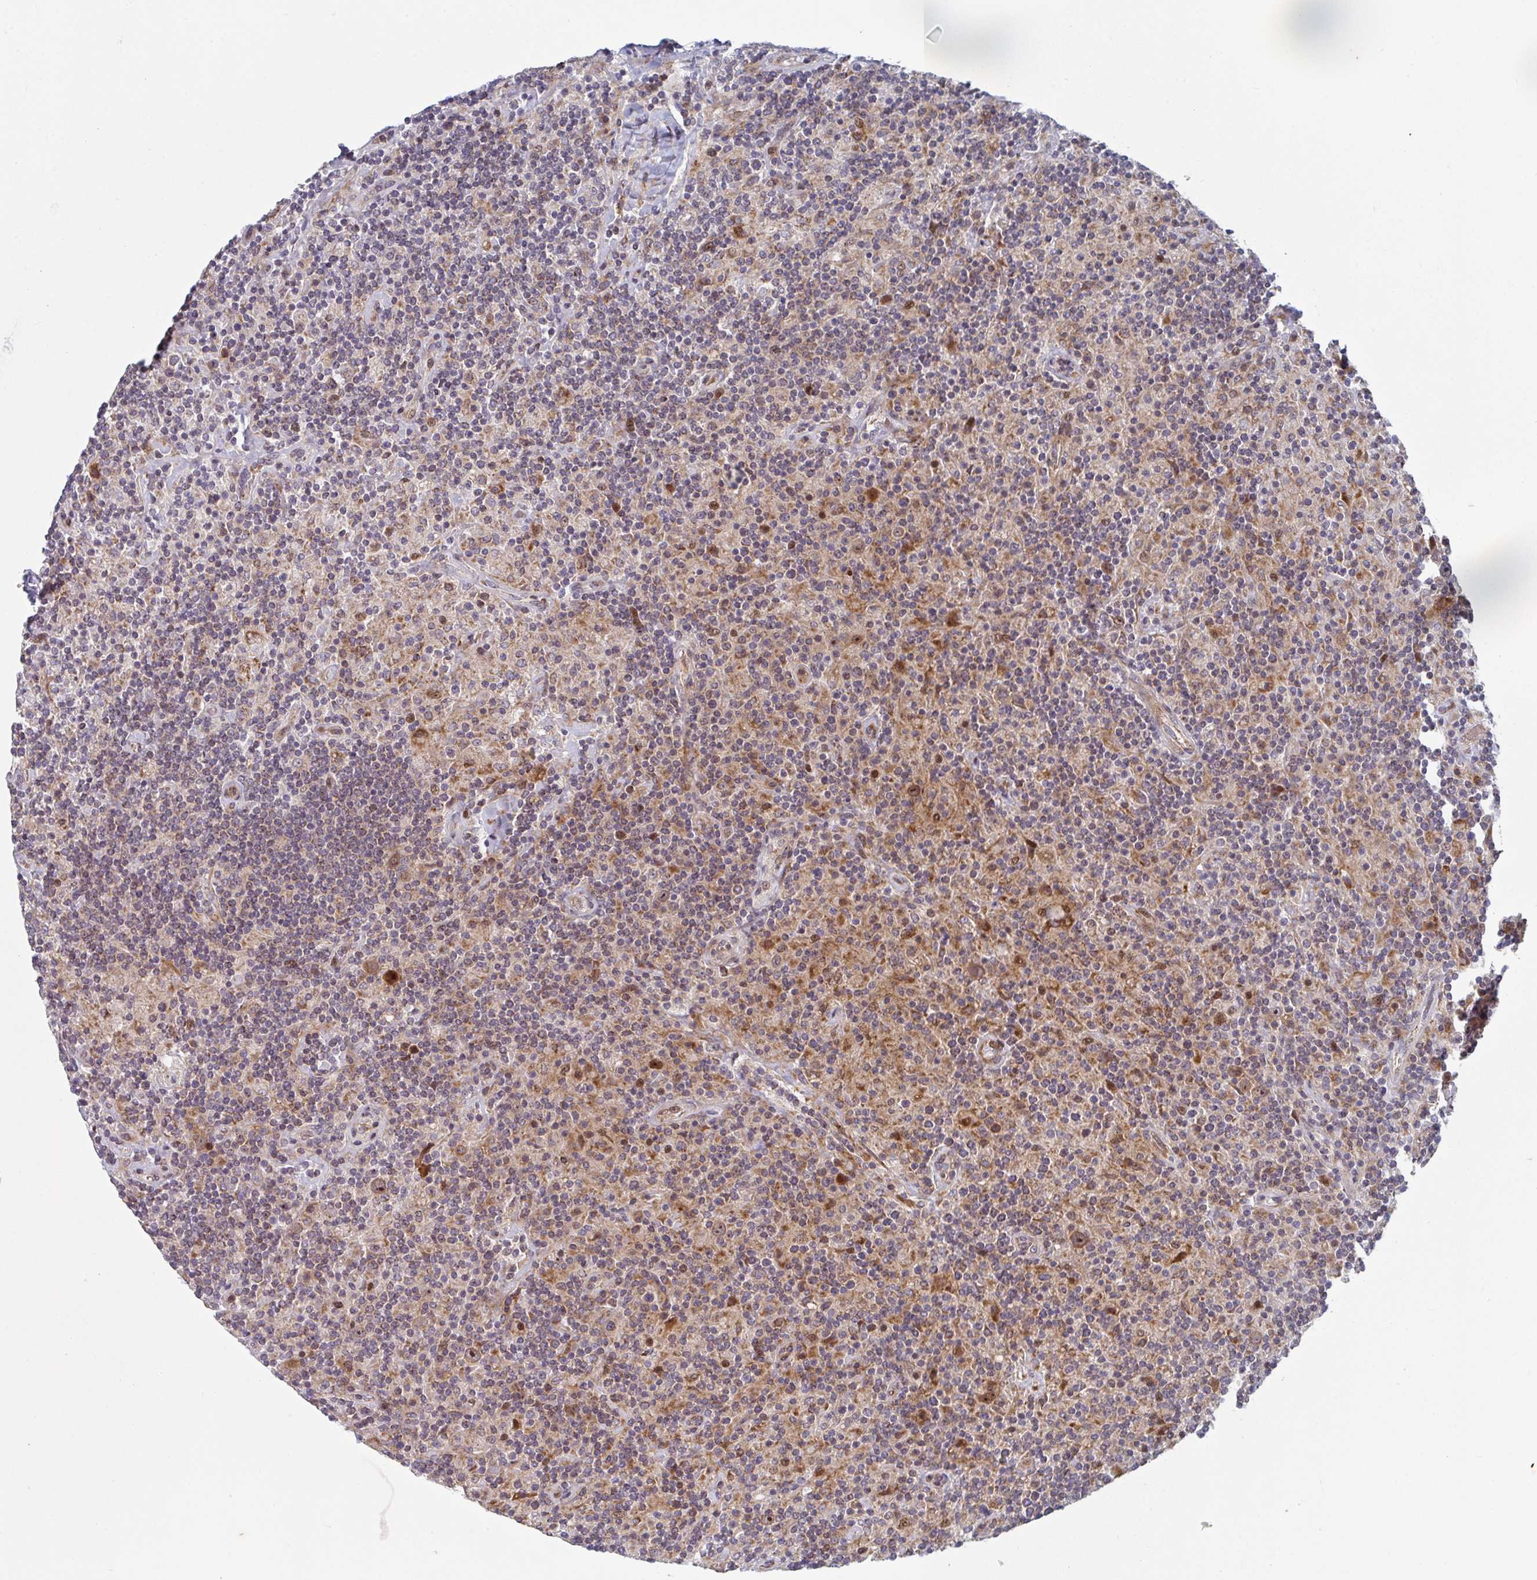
{"staining": {"intensity": "moderate", "quantity": ">75%", "location": "cytoplasmic/membranous,nuclear"}, "tissue": "lymphoma", "cell_type": "Tumor cells", "image_type": "cancer", "snomed": [{"axis": "morphology", "description": "Hodgkin's disease, NOS"}, {"axis": "topography", "description": "Lymph node"}], "caption": "Protein positivity by immunohistochemistry (IHC) reveals moderate cytoplasmic/membranous and nuclear staining in approximately >75% of tumor cells in lymphoma. The protein of interest is stained brown, and the nuclei are stained in blue (DAB IHC with brightfield microscopy, high magnification).", "gene": "ZNF644", "patient": {"sex": "male", "age": 70}}